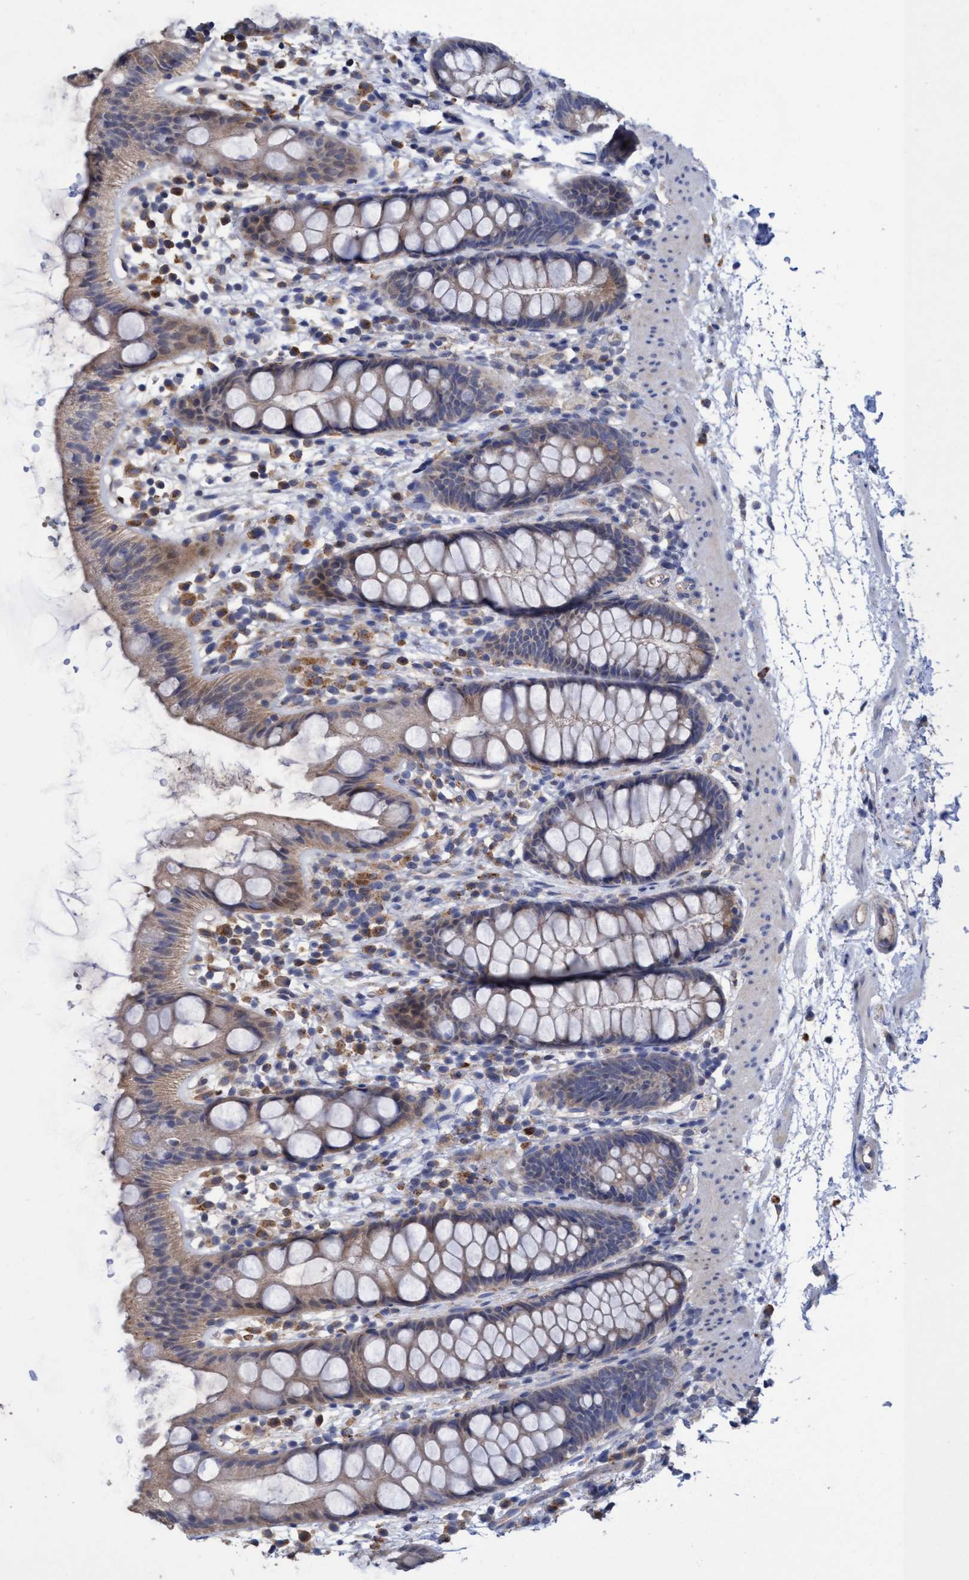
{"staining": {"intensity": "weak", "quantity": ">75%", "location": "cytoplasmic/membranous"}, "tissue": "rectum", "cell_type": "Glandular cells", "image_type": "normal", "snomed": [{"axis": "morphology", "description": "Normal tissue, NOS"}, {"axis": "topography", "description": "Rectum"}], "caption": "This is a photomicrograph of immunohistochemistry staining of benign rectum, which shows weak staining in the cytoplasmic/membranous of glandular cells.", "gene": "SEMA4D", "patient": {"sex": "female", "age": 65}}